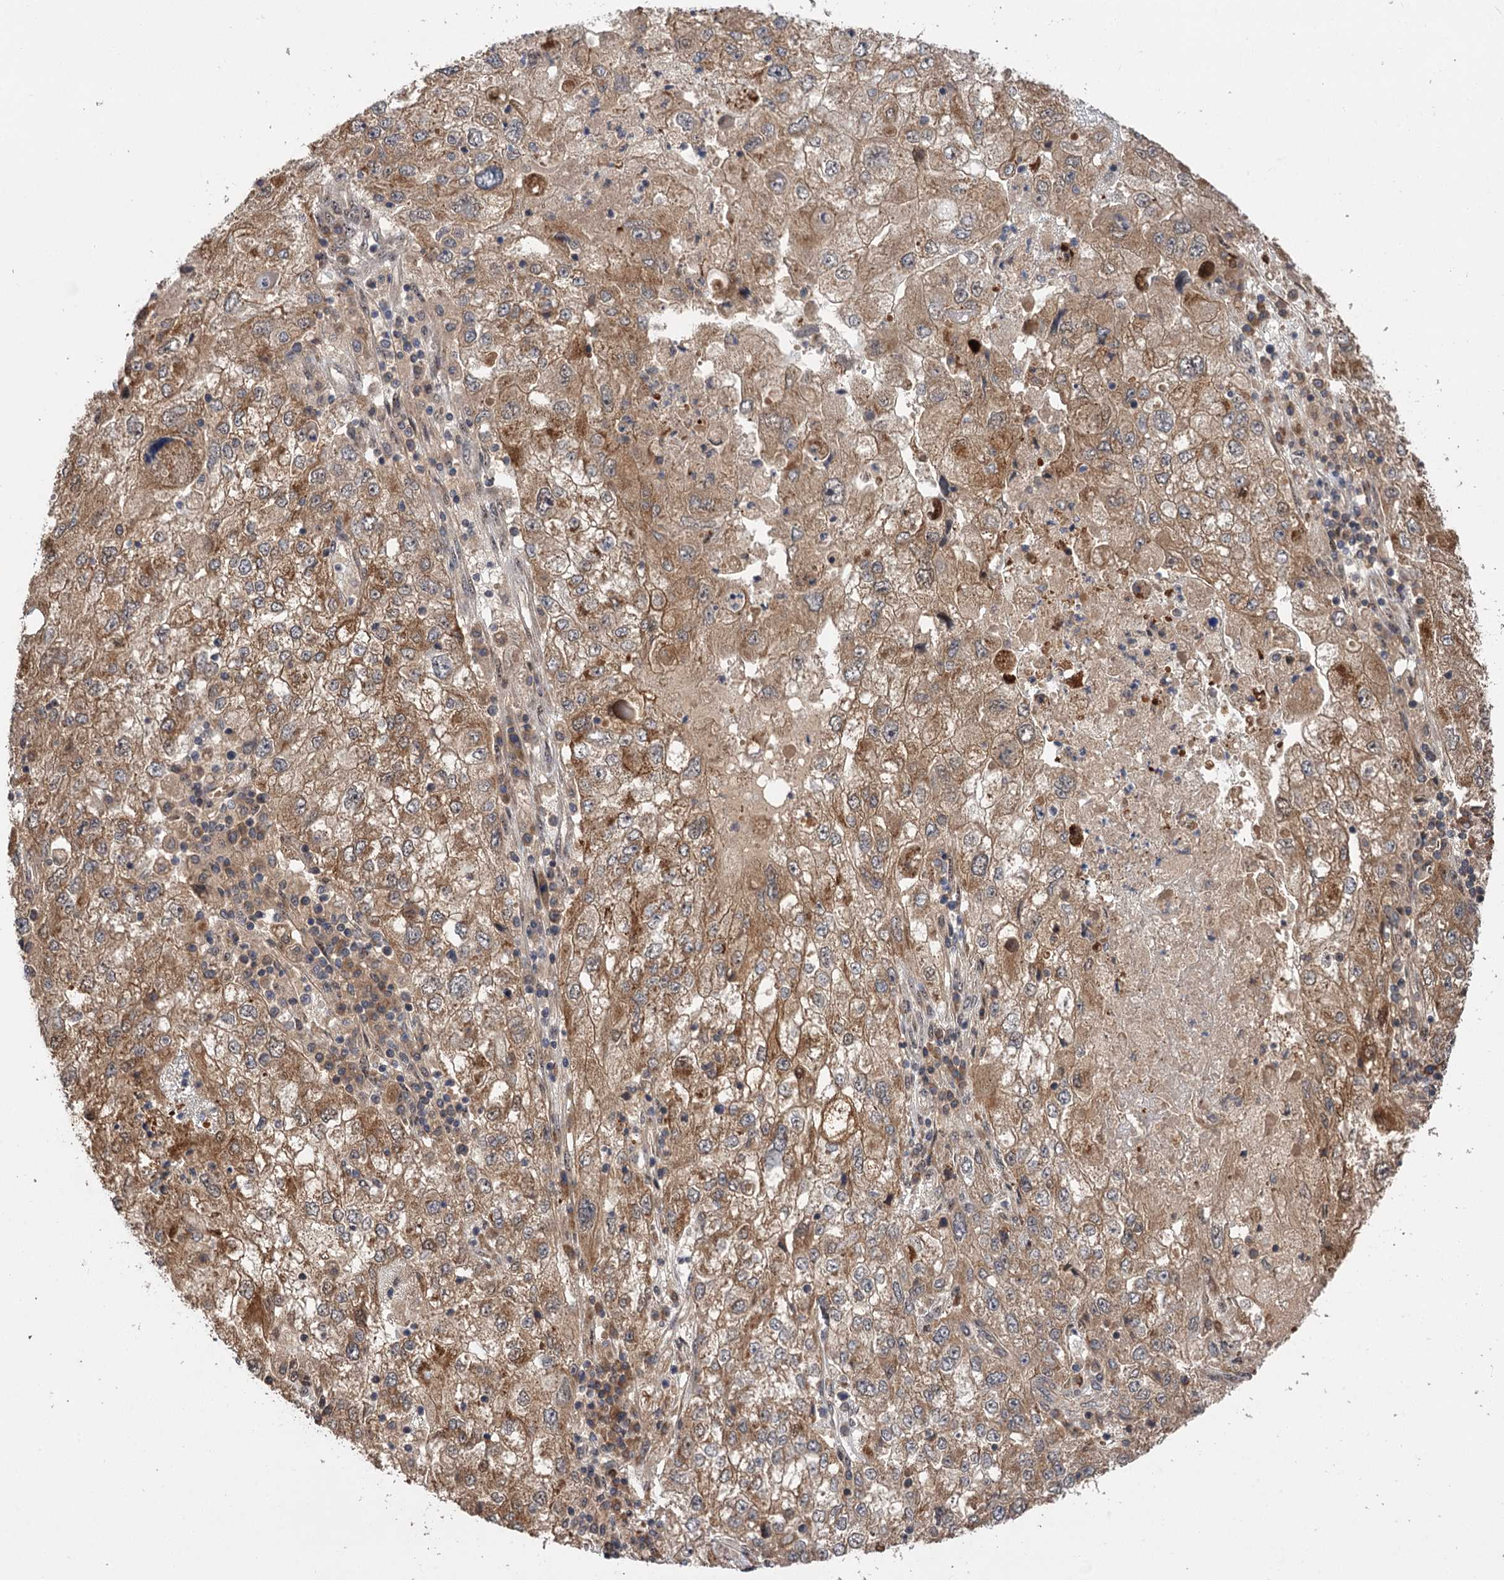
{"staining": {"intensity": "moderate", "quantity": ">75%", "location": "cytoplasmic/membranous"}, "tissue": "endometrial cancer", "cell_type": "Tumor cells", "image_type": "cancer", "snomed": [{"axis": "morphology", "description": "Adenocarcinoma, NOS"}, {"axis": "topography", "description": "Endometrium"}], "caption": "About >75% of tumor cells in endometrial cancer demonstrate moderate cytoplasmic/membranous protein staining as visualized by brown immunohistochemical staining.", "gene": "FBXW8", "patient": {"sex": "female", "age": 49}}